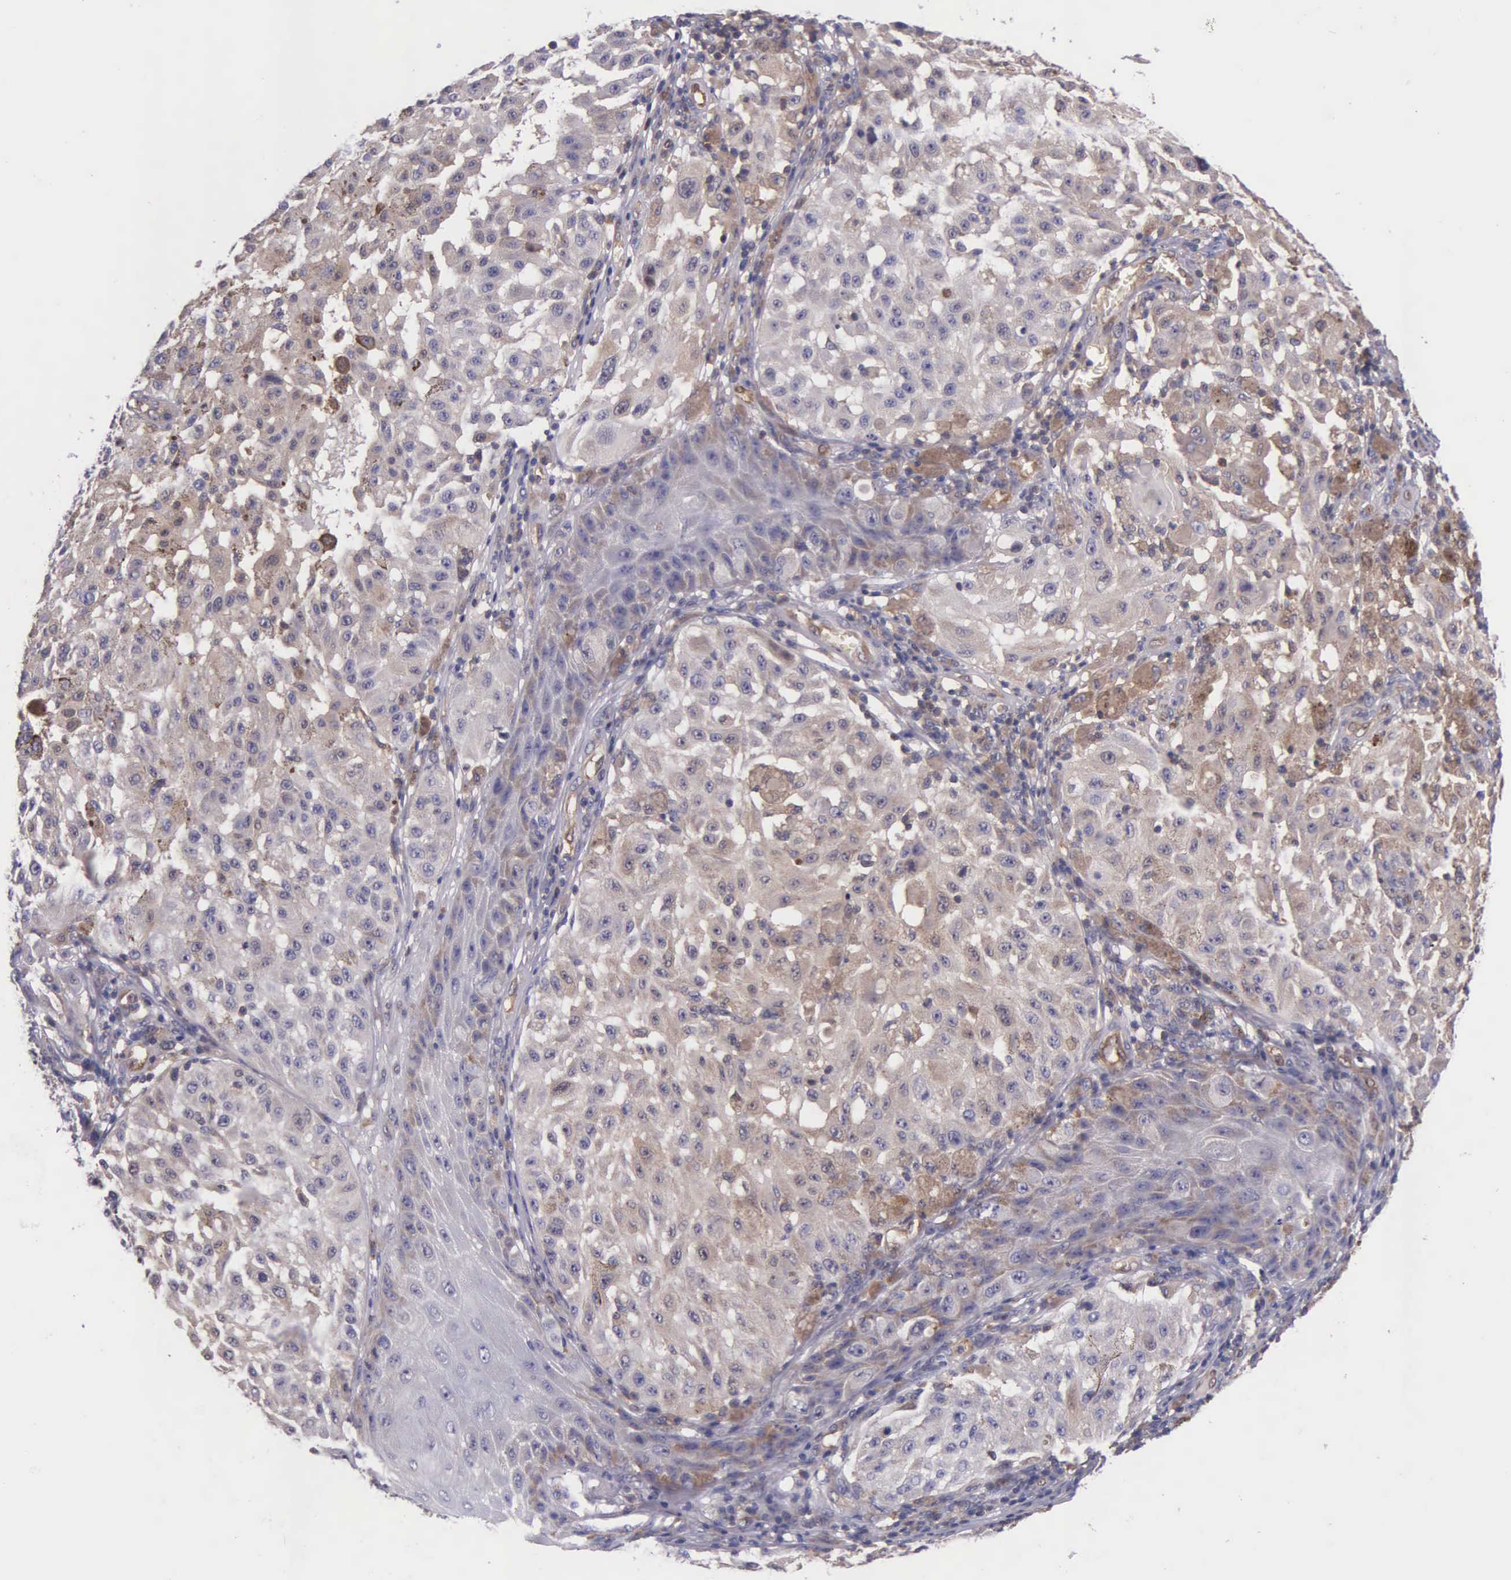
{"staining": {"intensity": "weak", "quantity": "25%-75%", "location": "cytoplasmic/membranous"}, "tissue": "melanoma", "cell_type": "Tumor cells", "image_type": "cancer", "snomed": [{"axis": "morphology", "description": "Malignant melanoma, NOS"}, {"axis": "topography", "description": "Skin"}], "caption": "This micrograph exhibits immunohistochemistry staining of melanoma, with low weak cytoplasmic/membranous expression in approximately 25%-75% of tumor cells.", "gene": "GMPR2", "patient": {"sex": "female", "age": 64}}